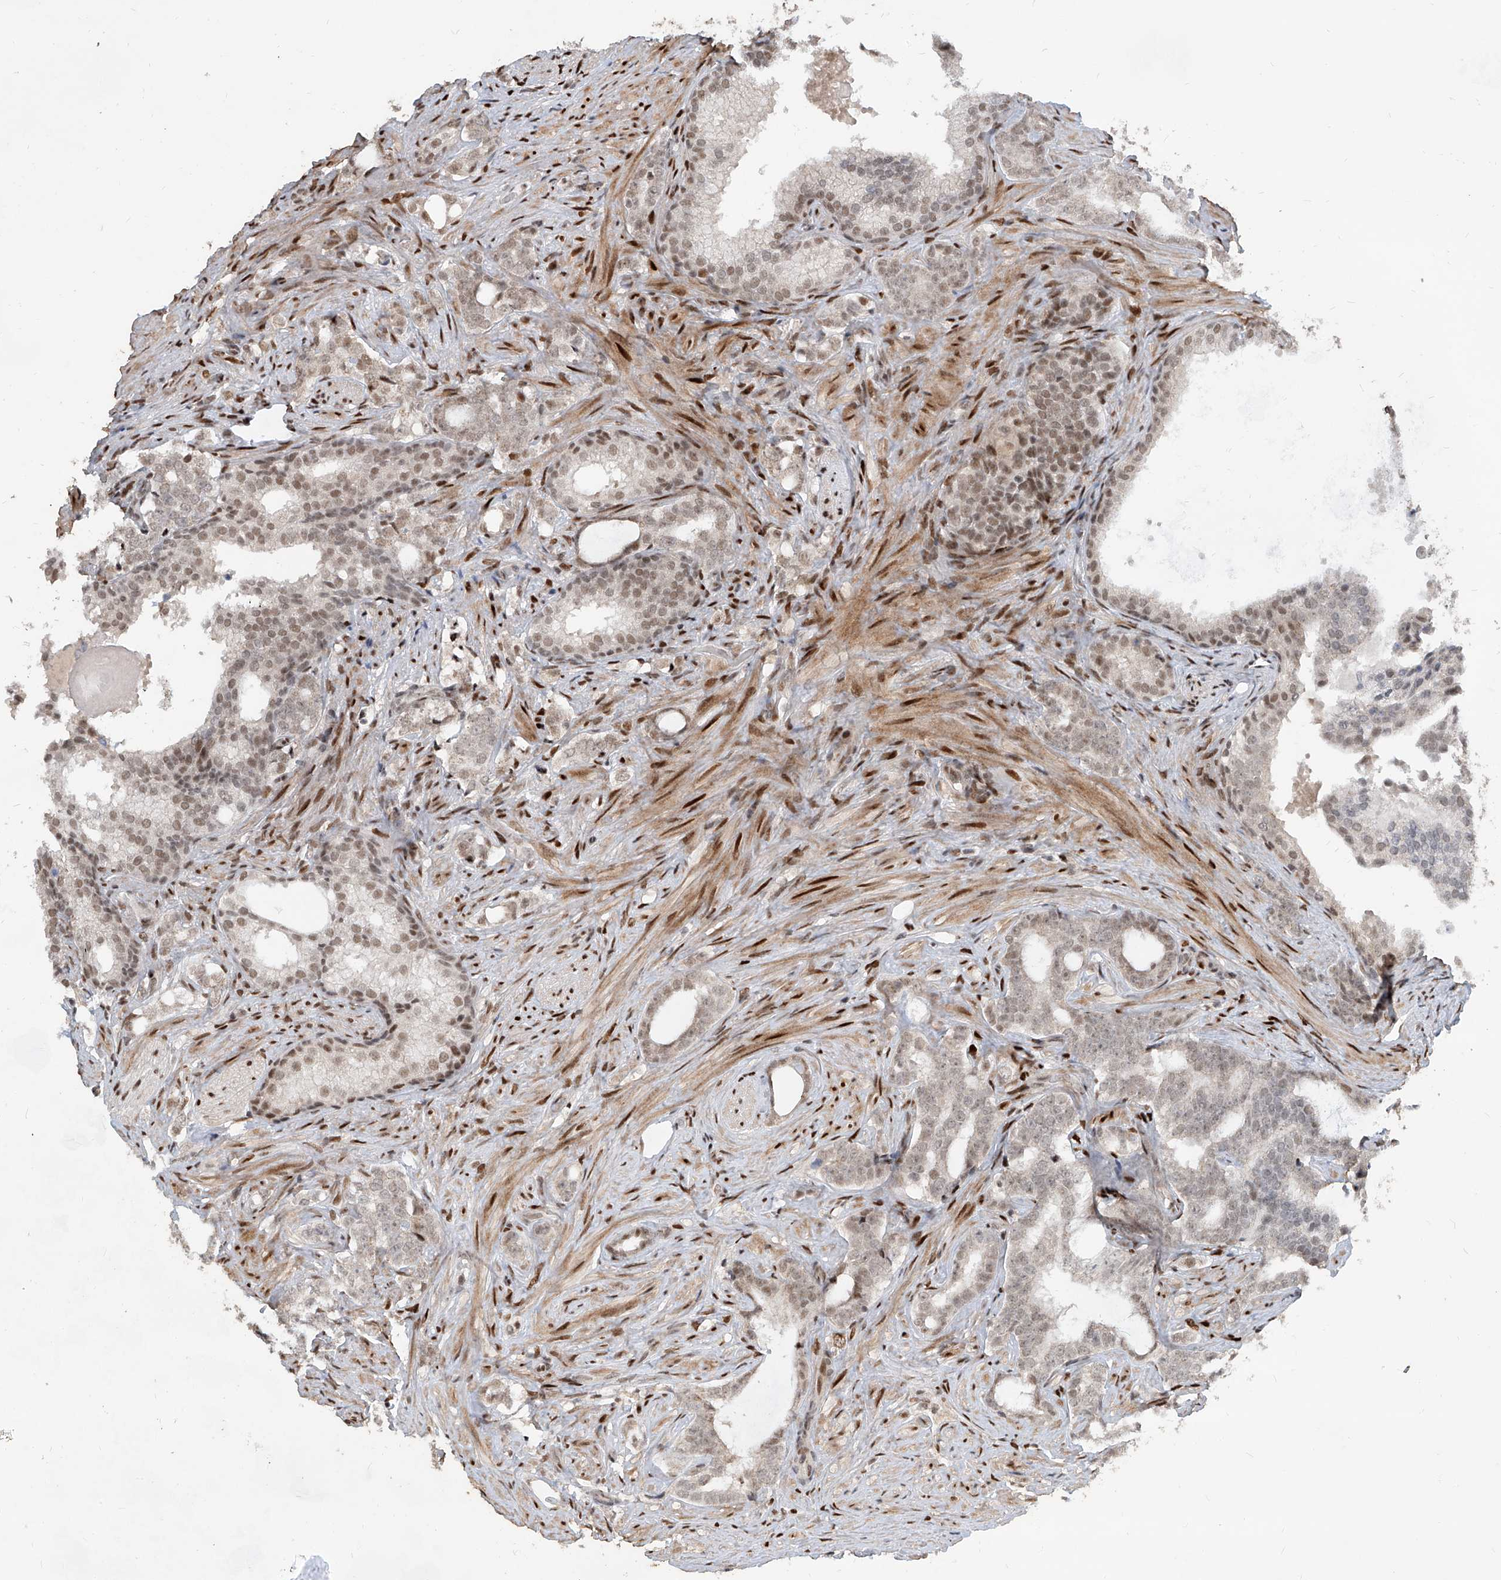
{"staining": {"intensity": "weak", "quantity": "<25%", "location": "nuclear"}, "tissue": "prostate cancer", "cell_type": "Tumor cells", "image_type": "cancer", "snomed": [{"axis": "morphology", "description": "Adenocarcinoma, High grade"}, {"axis": "topography", "description": "Prostate"}], "caption": "This is an IHC micrograph of prostate cancer (high-grade adenocarcinoma). There is no staining in tumor cells.", "gene": "IRF2", "patient": {"sex": "male", "age": 64}}